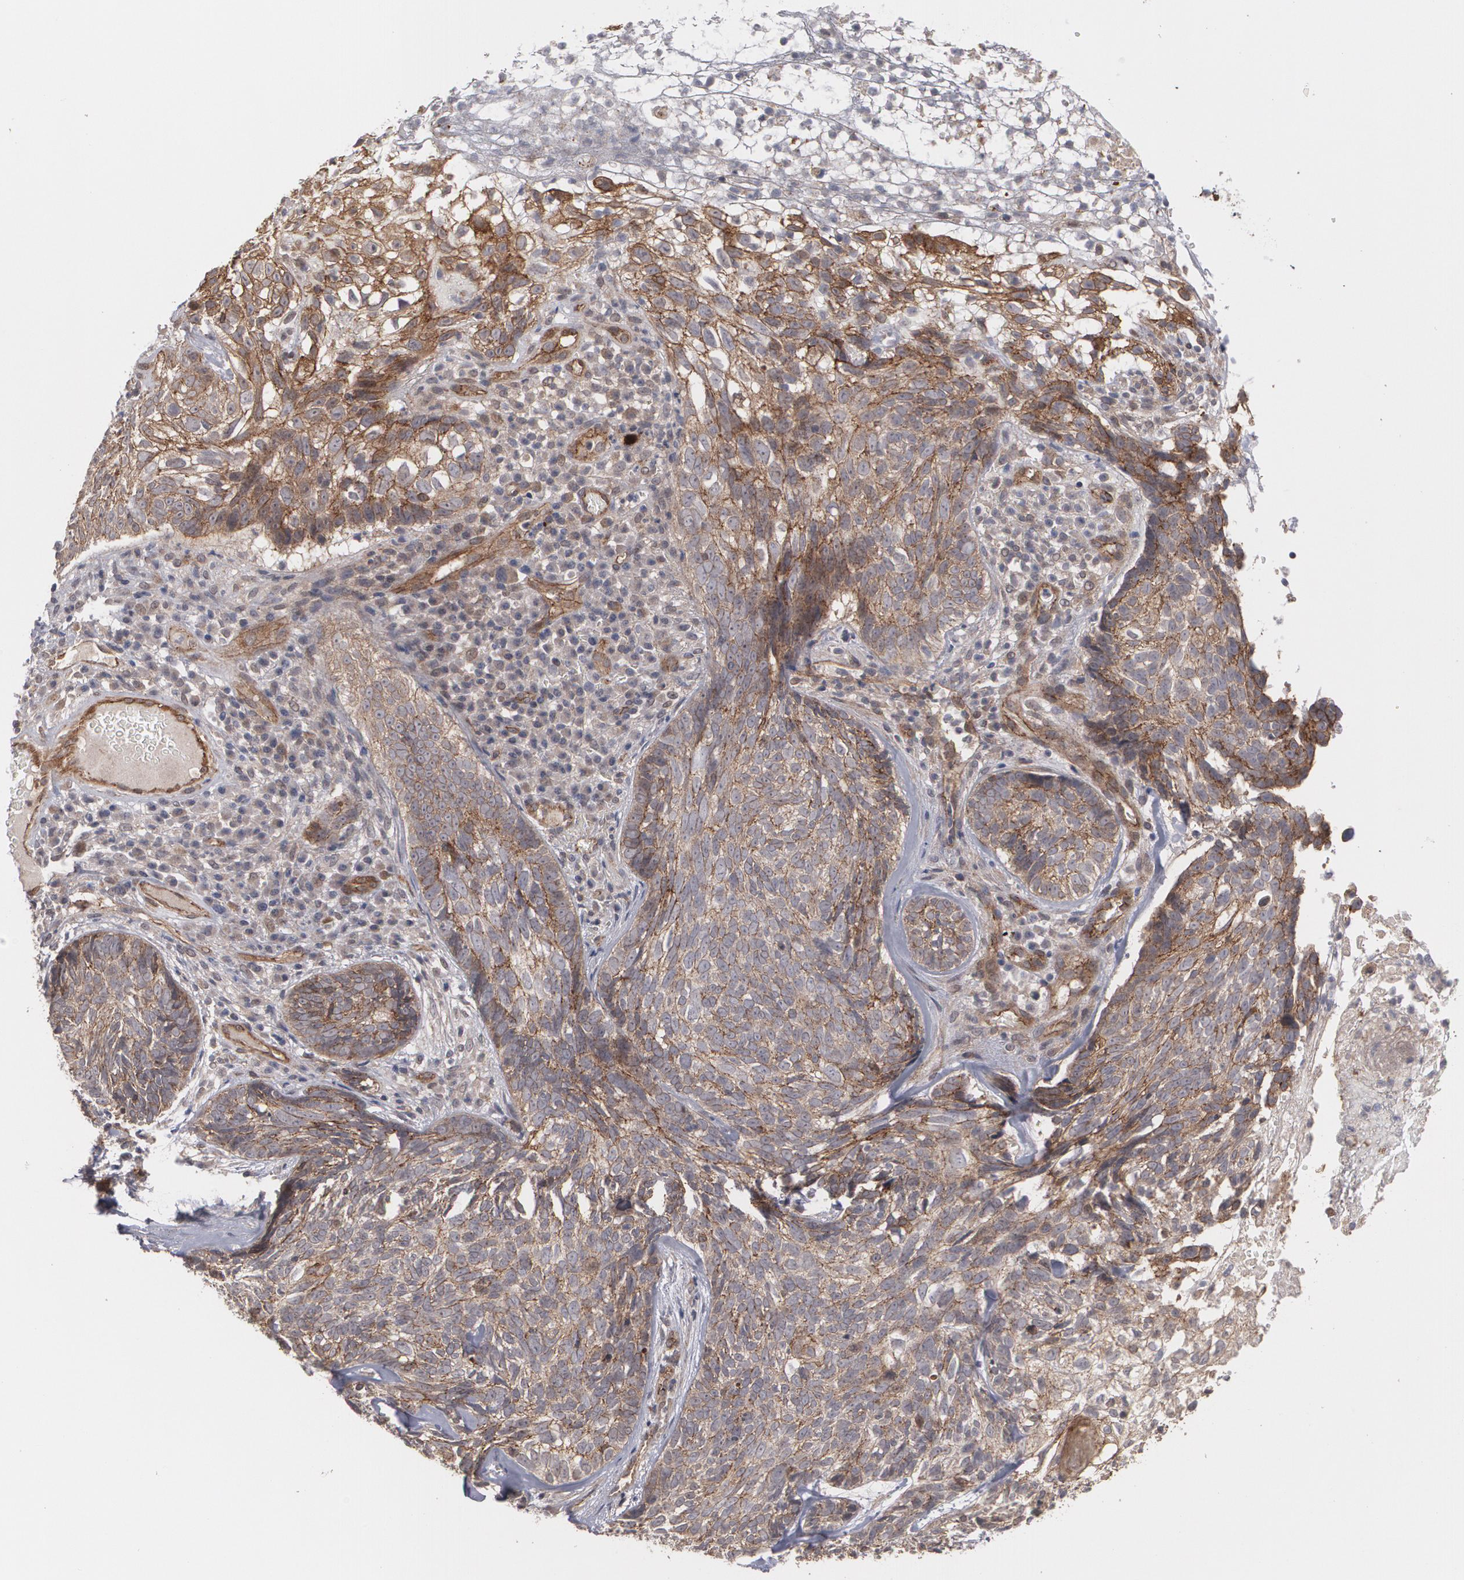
{"staining": {"intensity": "moderate", "quantity": ">75%", "location": "cytoplasmic/membranous"}, "tissue": "skin cancer", "cell_type": "Tumor cells", "image_type": "cancer", "snomed": [{"axis": "morphology", "description": "Basal cell carcinoma"}, {"axis": "topography", "description": "Skin"}], "caption": "A micrograph of skin cancer stained for a protein shows moderate cytoplasmic/membranous brown staining in tumor cells. The protein is stained brown, and the nuclei are stained in blue (DAB IHC with brightfield microscopy, high magnification).", "gene": "TJP1", "patient": {"sex": "male", "age": 72}}